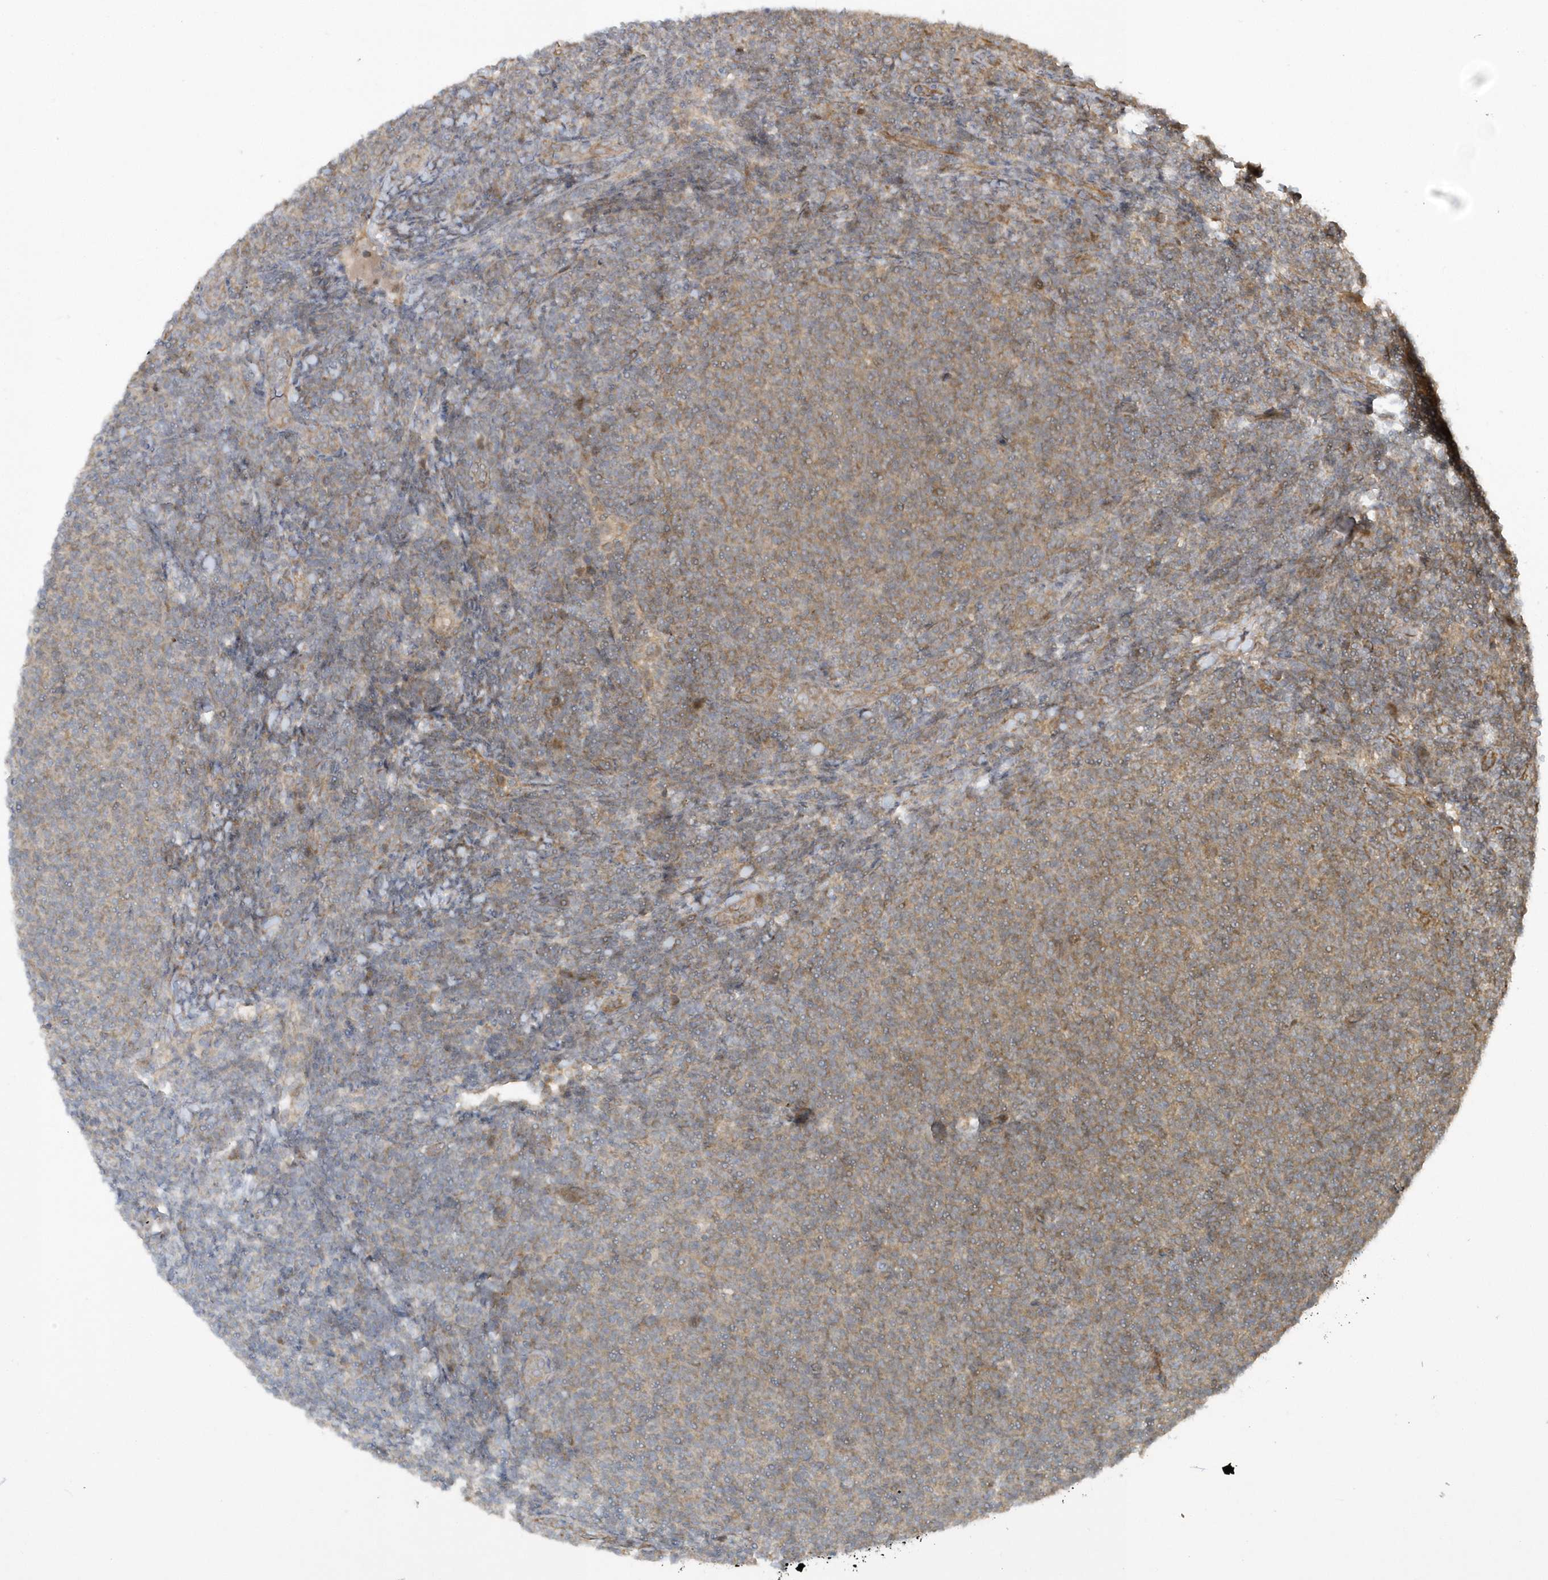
{"staining": {"intensity": "moderate", "quantity": "25%-75%", "location": "cytoplasmic/membranous"}, "tissue": "lymphoma", "cell_type": "Tumor cells", "image_type": "cancer", "snomed": [{"axis": "morphology", "description": "Malignant lymphoma, non-Hodgkin's type, Low grade"}, {"axis": "topography", "description": "Lymph node"}], "caption": "IHC of human low-grade malignant lymphoma, non-Hodgkin's type displays medium levels of moderate cytoplasmic/membranous expression in approximately 25%-75% of tumor cells.", "gene": "THG1L", "patient": {"sex": "male", "age": 66}}